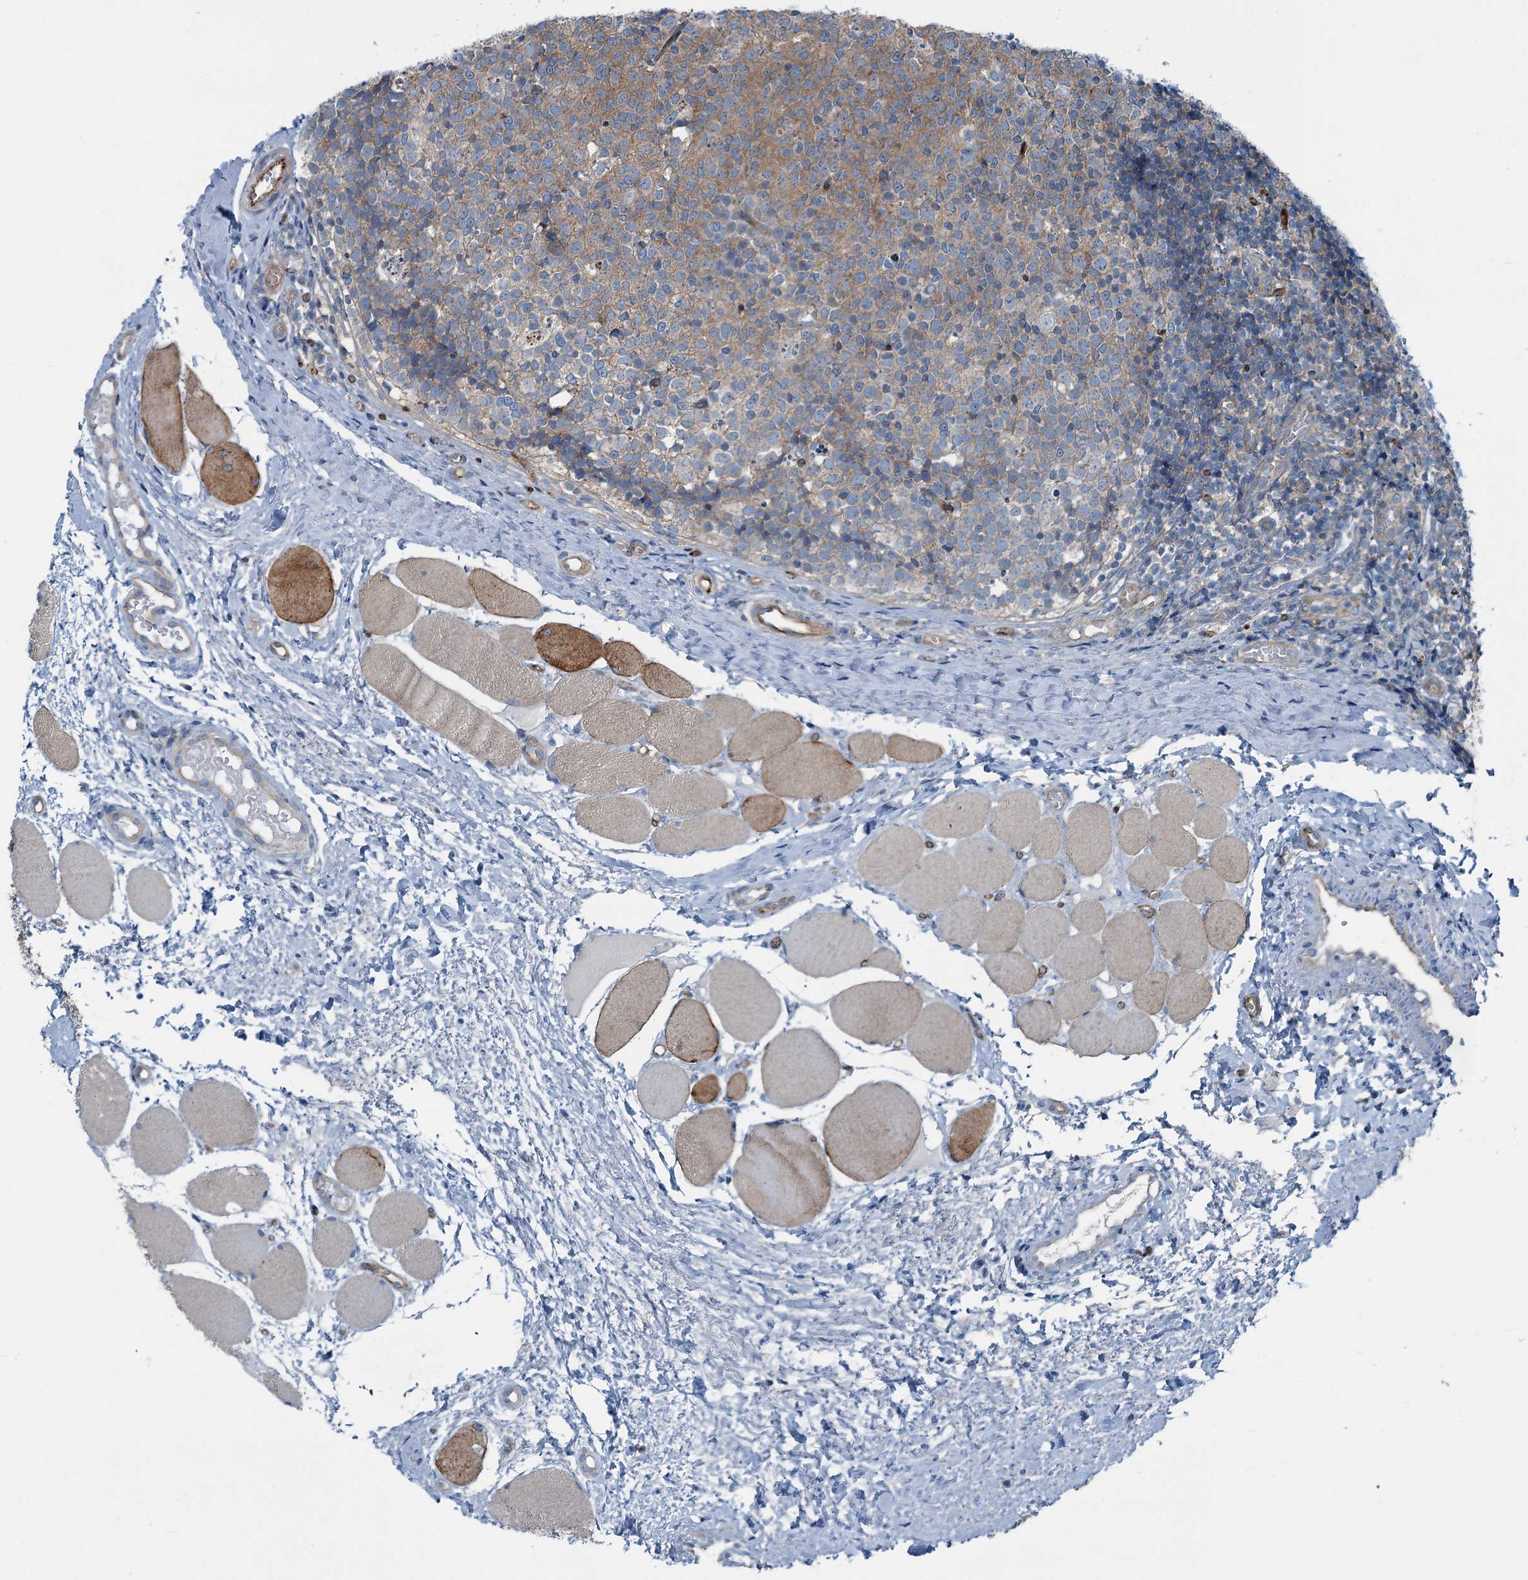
{"staining": {"intensity": "weak", "quantity": "25%-75%", "location": "cytoplasmic/membranous"}, "tissue": "tonsil", "cell_type": "Germinal center cells", "image_type": "normal", "snomed": [{"axis": "morphology", "description": "Normal tissue, NOS"}, {"axis": "topography", "description": "Tonsil"}], "caption": "Protein positivity by immunohistochemistry demonstrates weak cytoplasmic/membranous positivity in about 25%-75% of germinal center cells in unremarkable tonsil. The staining was performed using DAB, with brown indicating positive protein expression. Nuclei are stained blue with hematoxylin.", "gene": "AXL", "patient": {"sex": "female", "age": 19}}